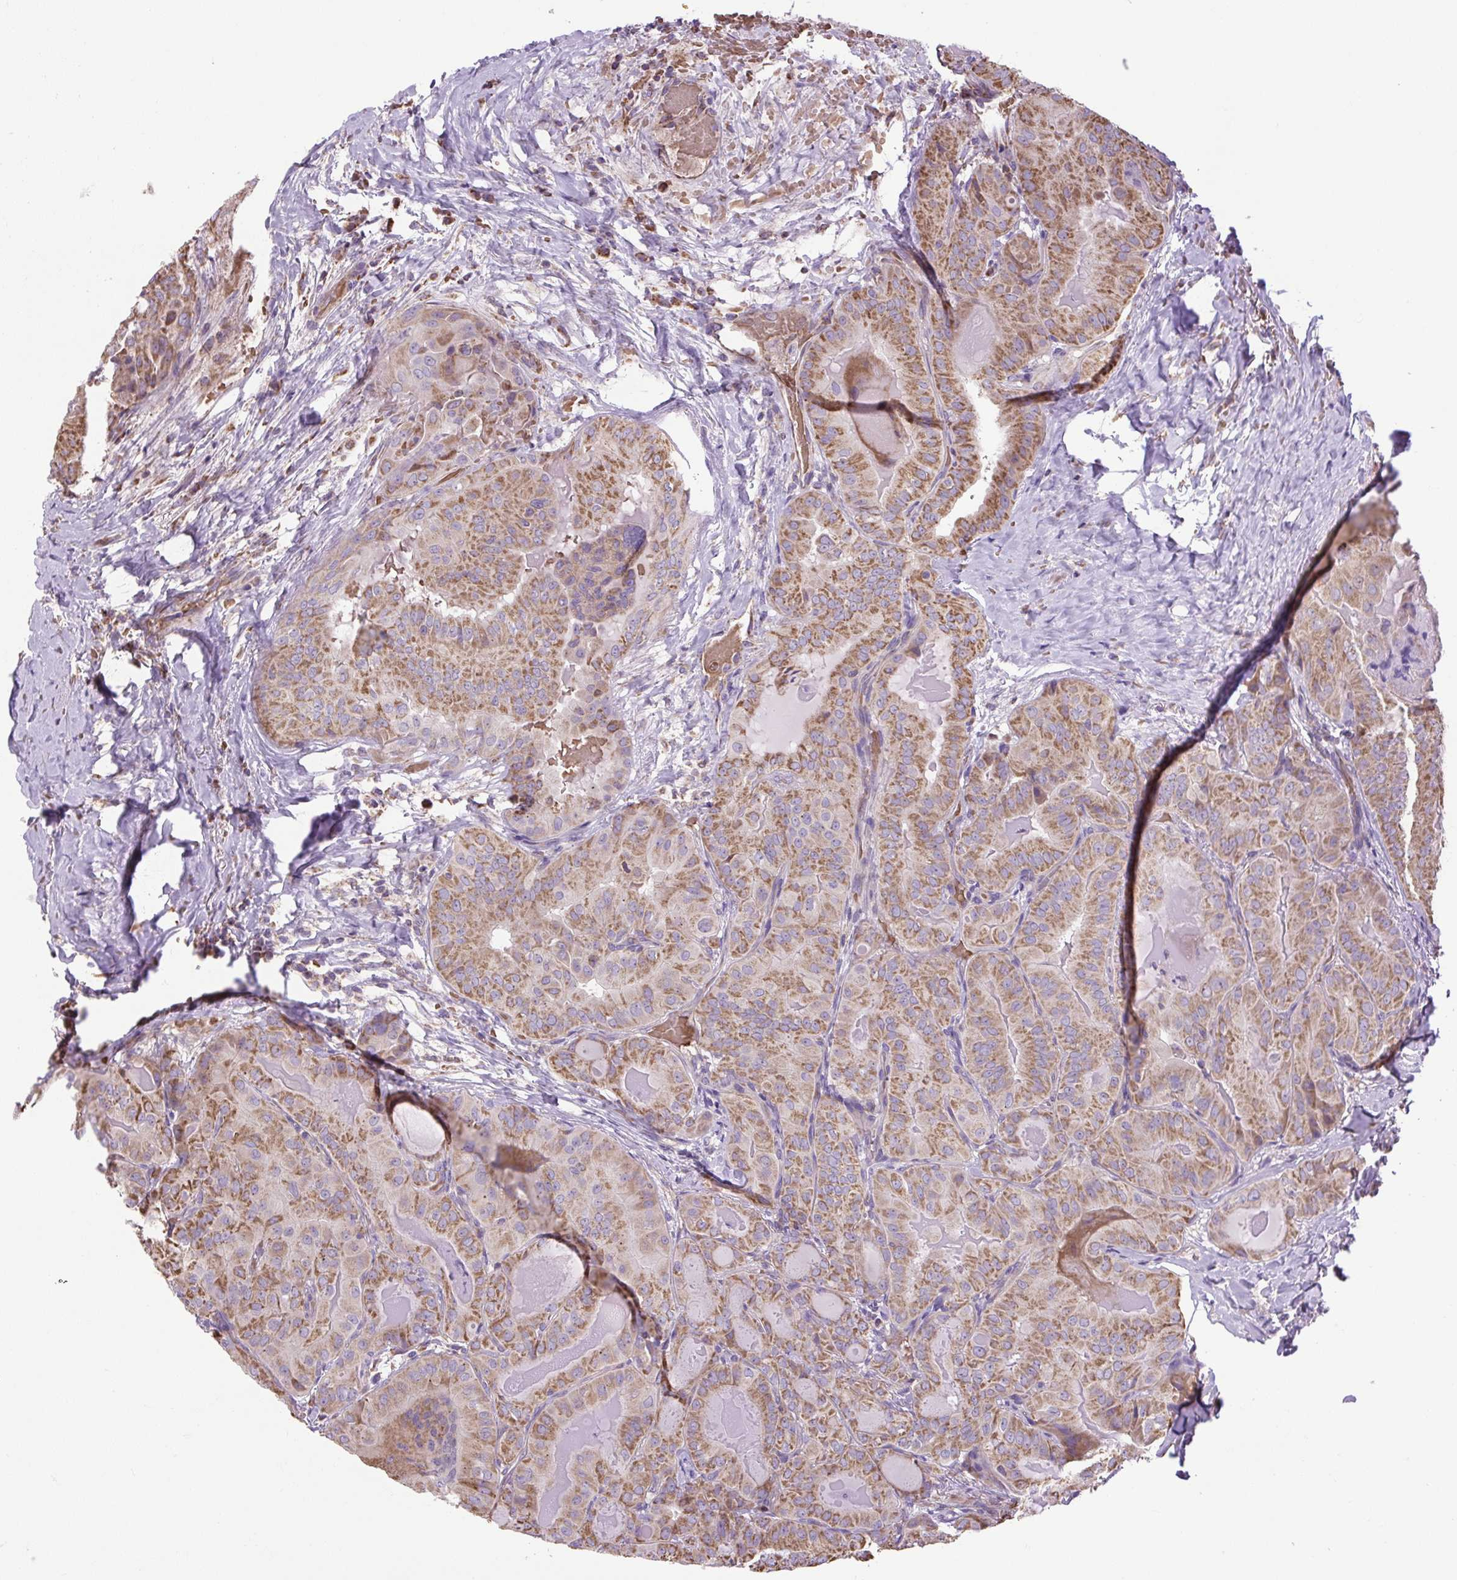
{"staining": {"intensity": "moderate", "quantity": ">75%", "location": "cytoplasmic/membranous"}, "tissue": "thyroid cancer", "cell_type": "Tumor cells", "image_type": "cancer", "snomed": [{"axis": "morphology", "description": "Papillary adenocarcinoma, NOS"}, {"axis": "topography", "description": "Thyroid gland"}], "caption": "DAB (3,3'-diaminobenzidine) immunohistochemical staining of thyroid papillary adenocarcinoma exhibits moderate cytoplasmic/membranous protein expression in approximately >75% of tumor cells. Ihc stains the protein of interest in brown and the nuclei are stained blue.", "gene": "PLCG1", "patient": {"sex": "female", "age": 68}}